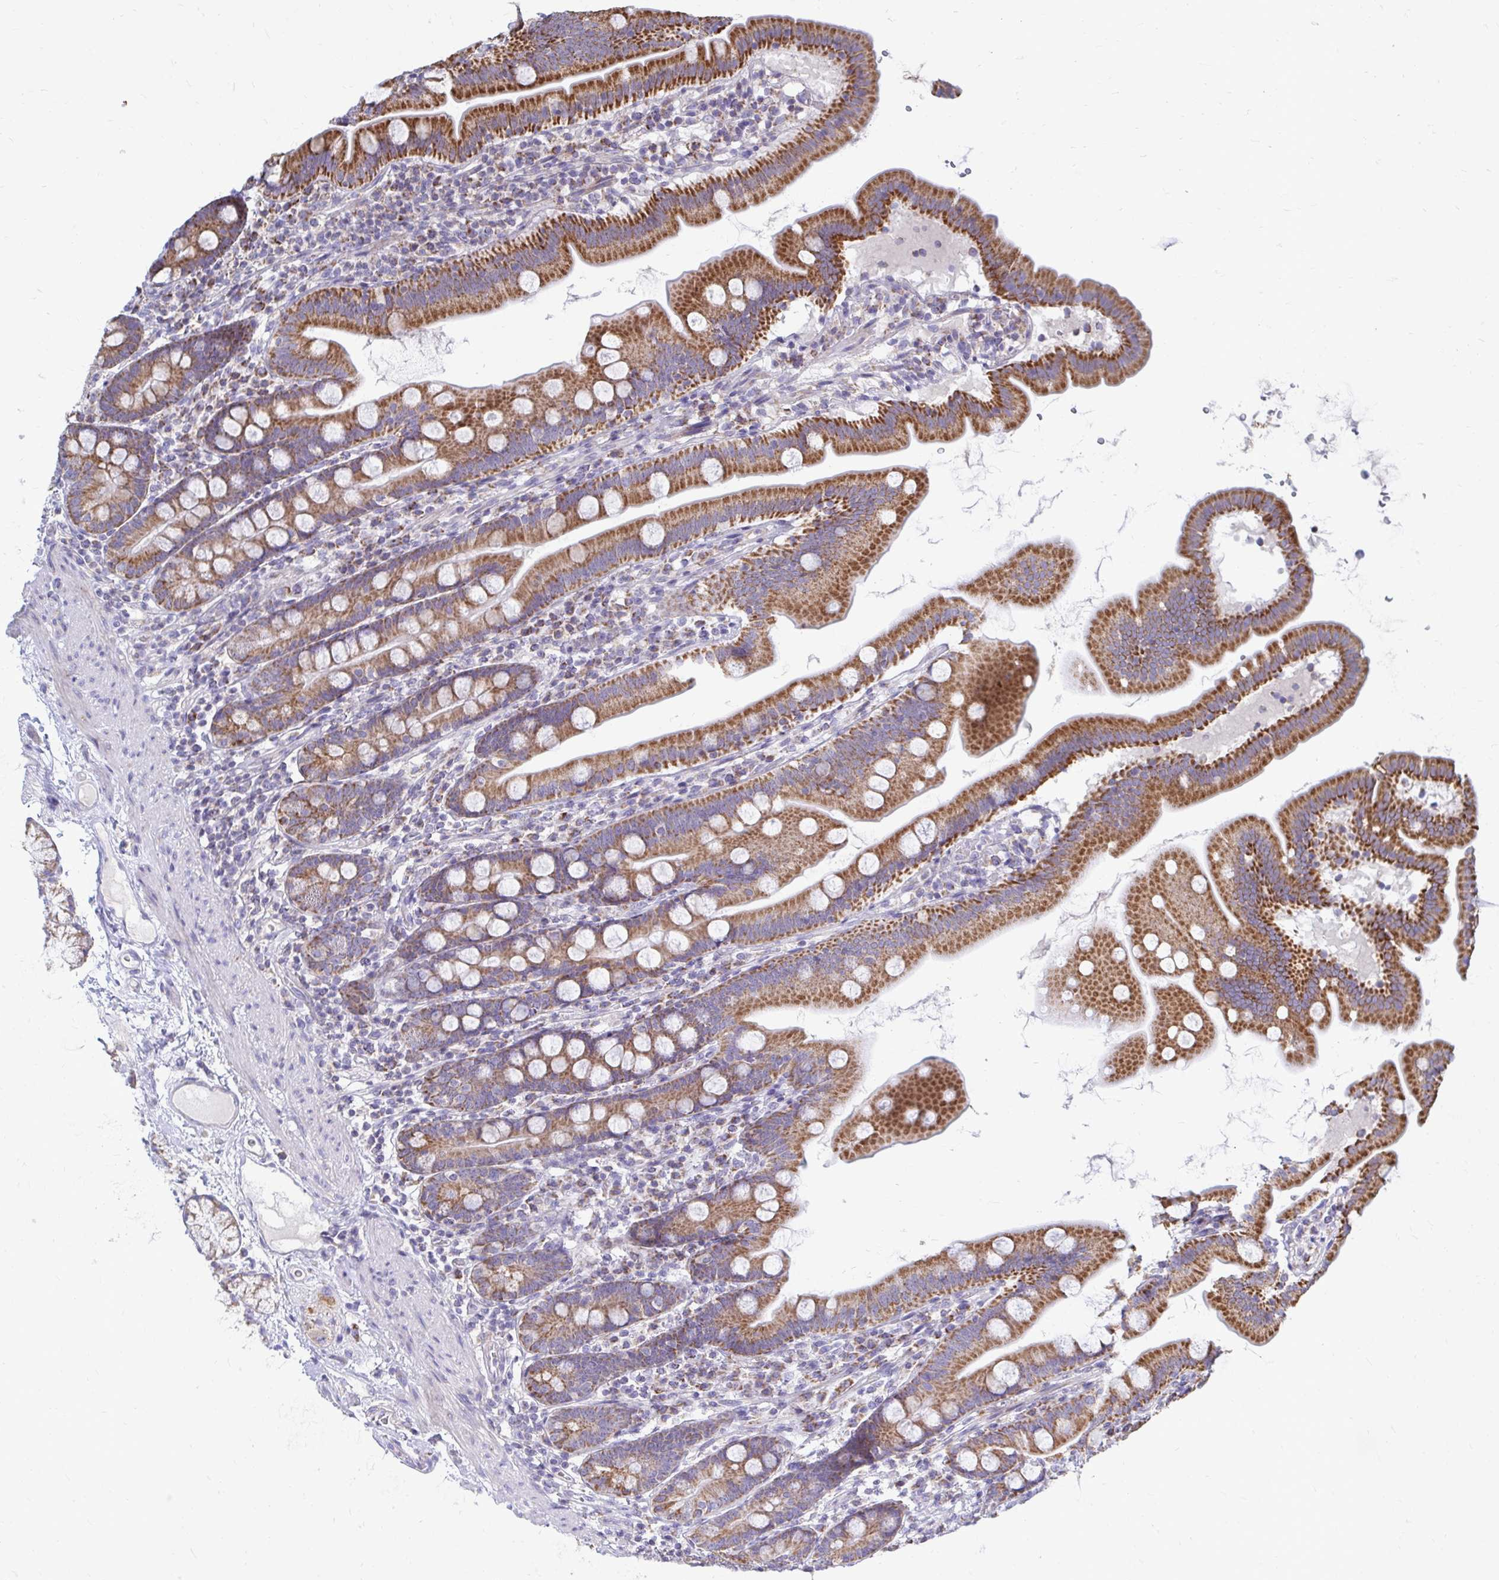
{"staining": {"intensity": "strong", "quantity": ">75%", "location": "cytoplasmic/membranous"}, "tissue": "duodenum", "cell_type": "Glandular cells", "image_type": "normal", "snomed": [{"axis": "morphology", "description": "Normal tissue, NOS"}, {"axis": "topography", "description": "Duodenum"}], "caption": "Unremarkable duodenum exhibits strong cytoplasmic/membranous positivity in about >75% of glandular cells Immunohistochemistry (ihc) stains the protein of interest in brown and the nuclei are stained blue..", "gene": "OR10R2", "patient": {"sex": "female", "age": 67}}